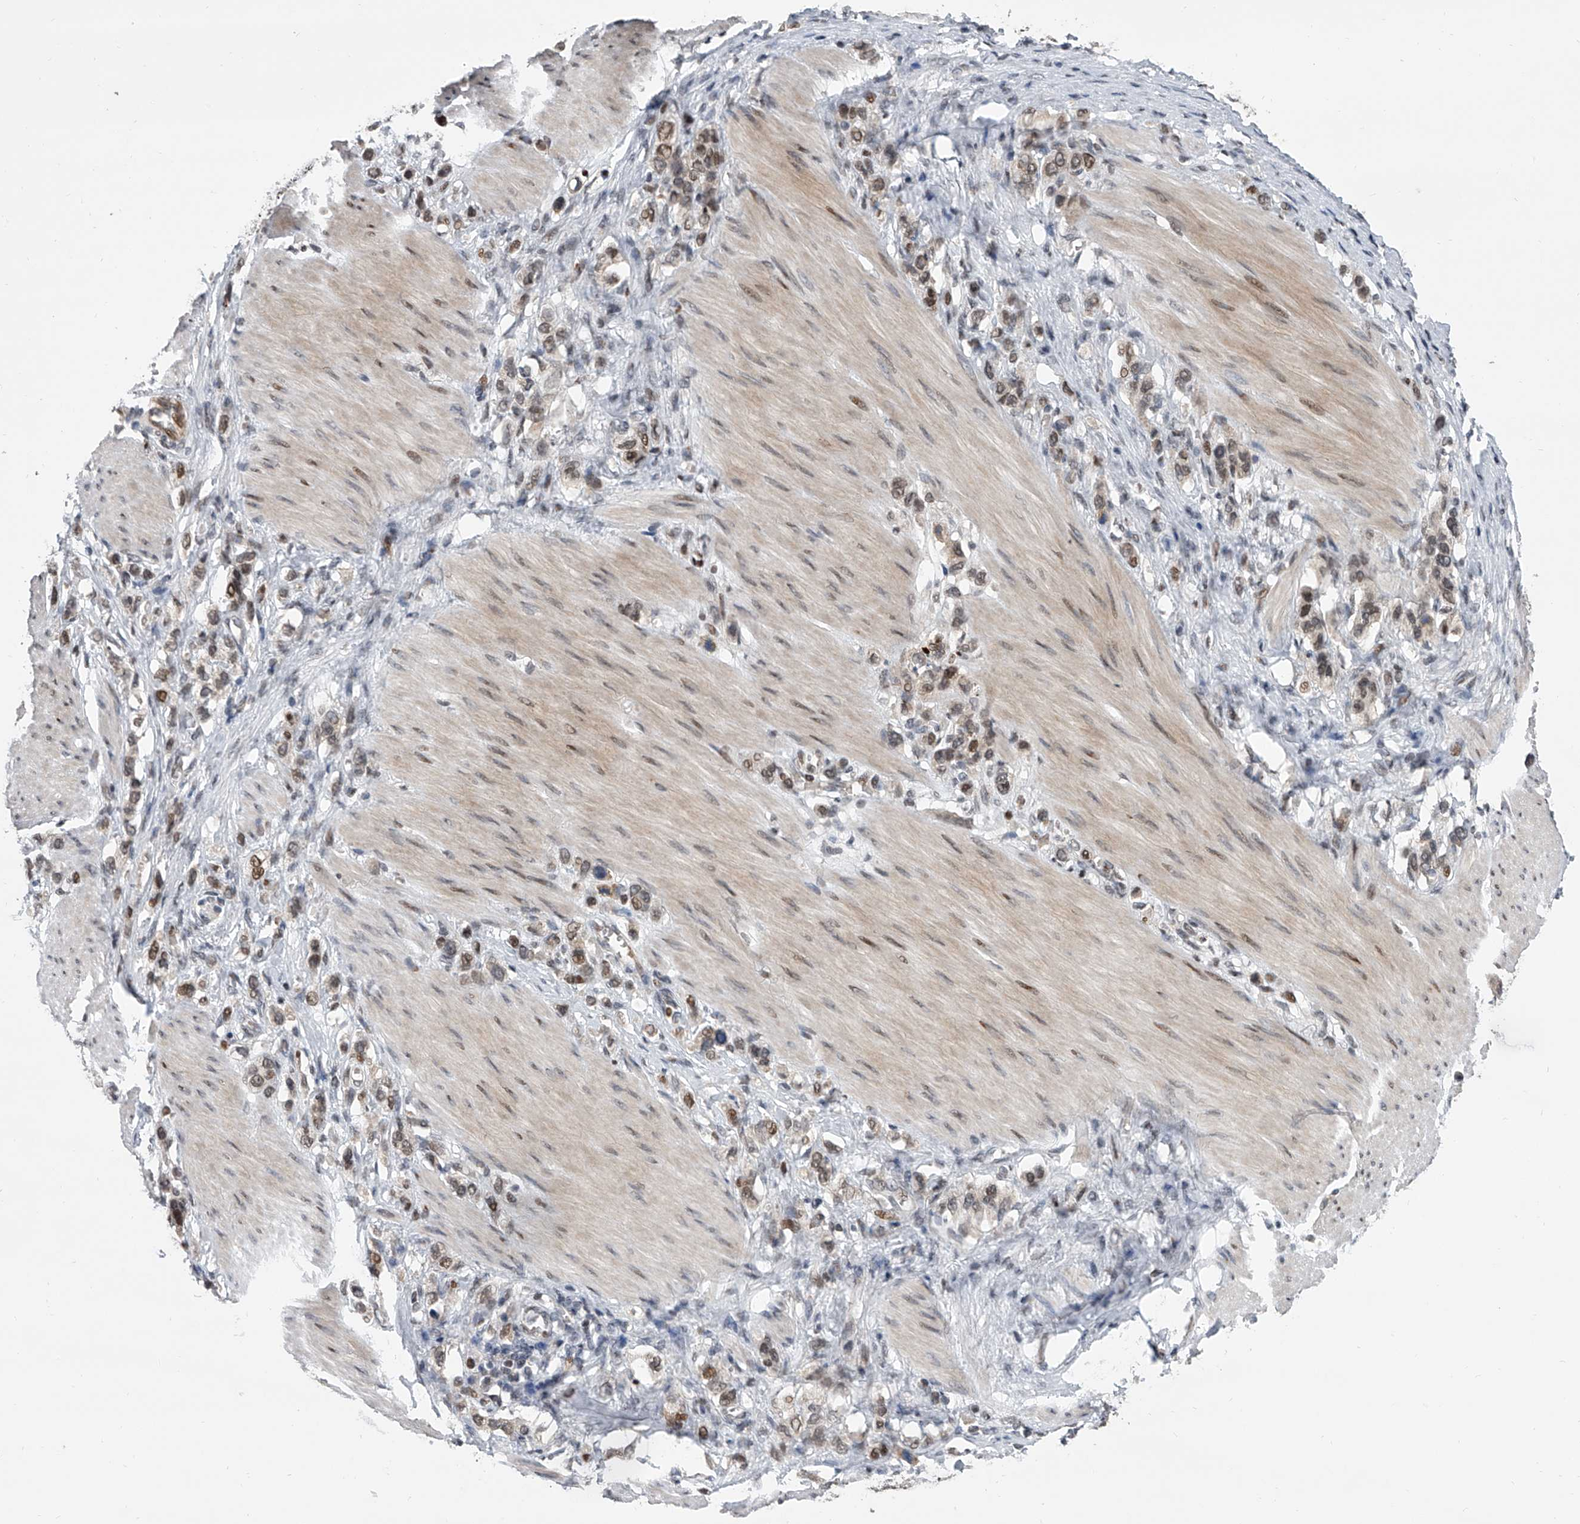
{"staining": {"intensity": "weak", "quantity": "25%-75%", "location": "nuclear"}, "tissue": "stomach cancer", "cell_type": "Tumor cells", "image_type": "cancer", "snomed": [{"axis": "morphology", "description": "Adenocarcinoma, NOS"}, {"axis": "topography", "description": "Stomach"}], "caption": "Tumor cells display low levels of weak nuclear staining in about 25%-75% of cells in stomach cancer. The staining was performed using DAB (3,3'-diaminobenzidine) to visualize the protein expression in brown, while the nuclei were stained in blue with hematoxylin (Magnification: 20x).", "gene": "ZNF426", "patient": {"sex": "female", "age": 65}}